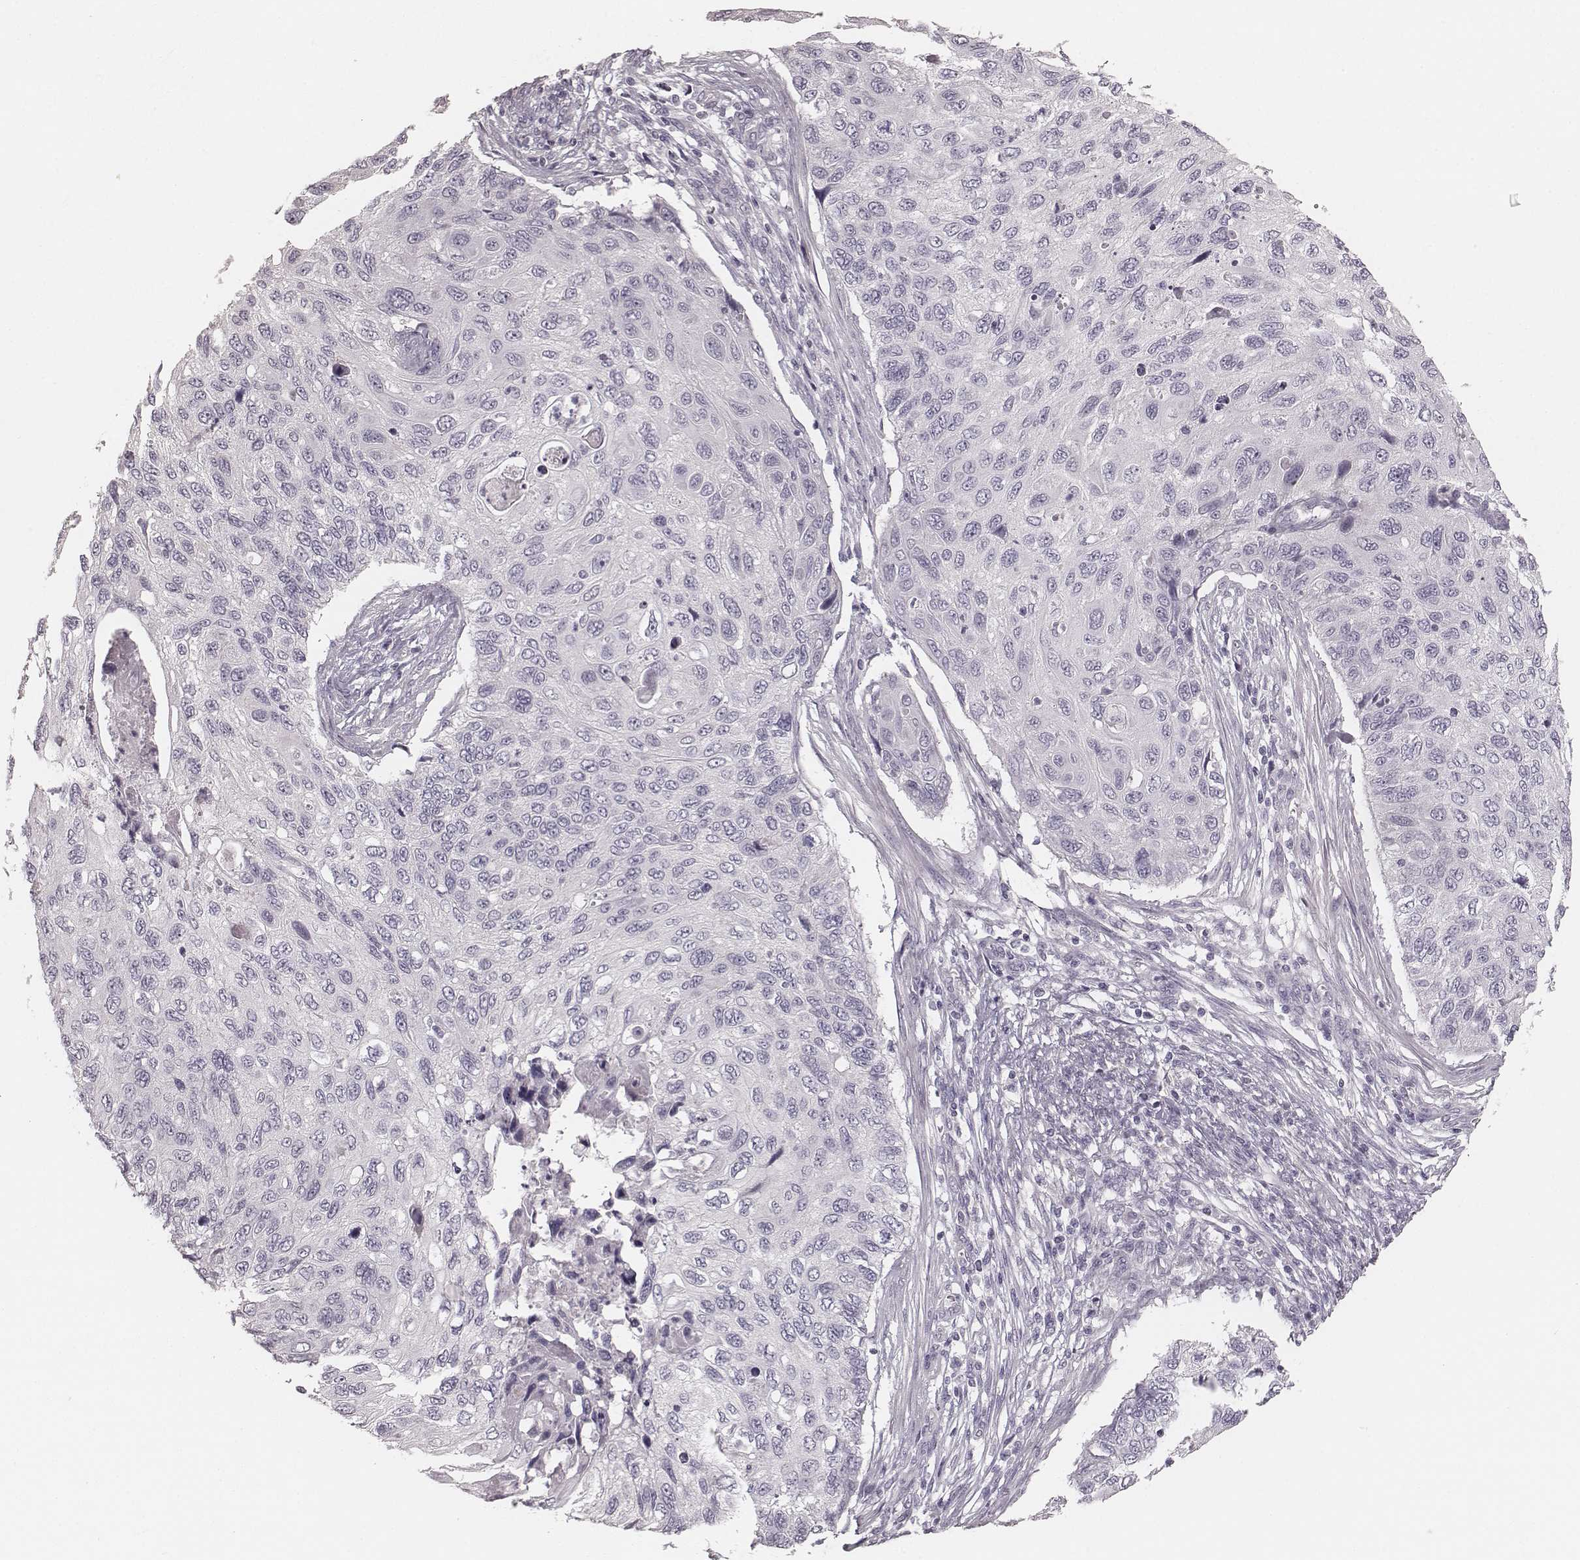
{"staining": {"intensity": "negative", "quantity": "none", "location": "none"}, "tissue": "cervical cancer", "cell_type": "Tumor cells", "image_type": "cancer", "snomed": [{"axis": "morphology", "description": "Squamous cell carcinoma, NOS"}, {"axis": "topography", "description": "Cervix"}], "caption": "Tumor cells show no significant positivity in cervical squamous cell carcinoma.", "gene": "ZP4", "patient": {"sex": "female", "age": 70}}